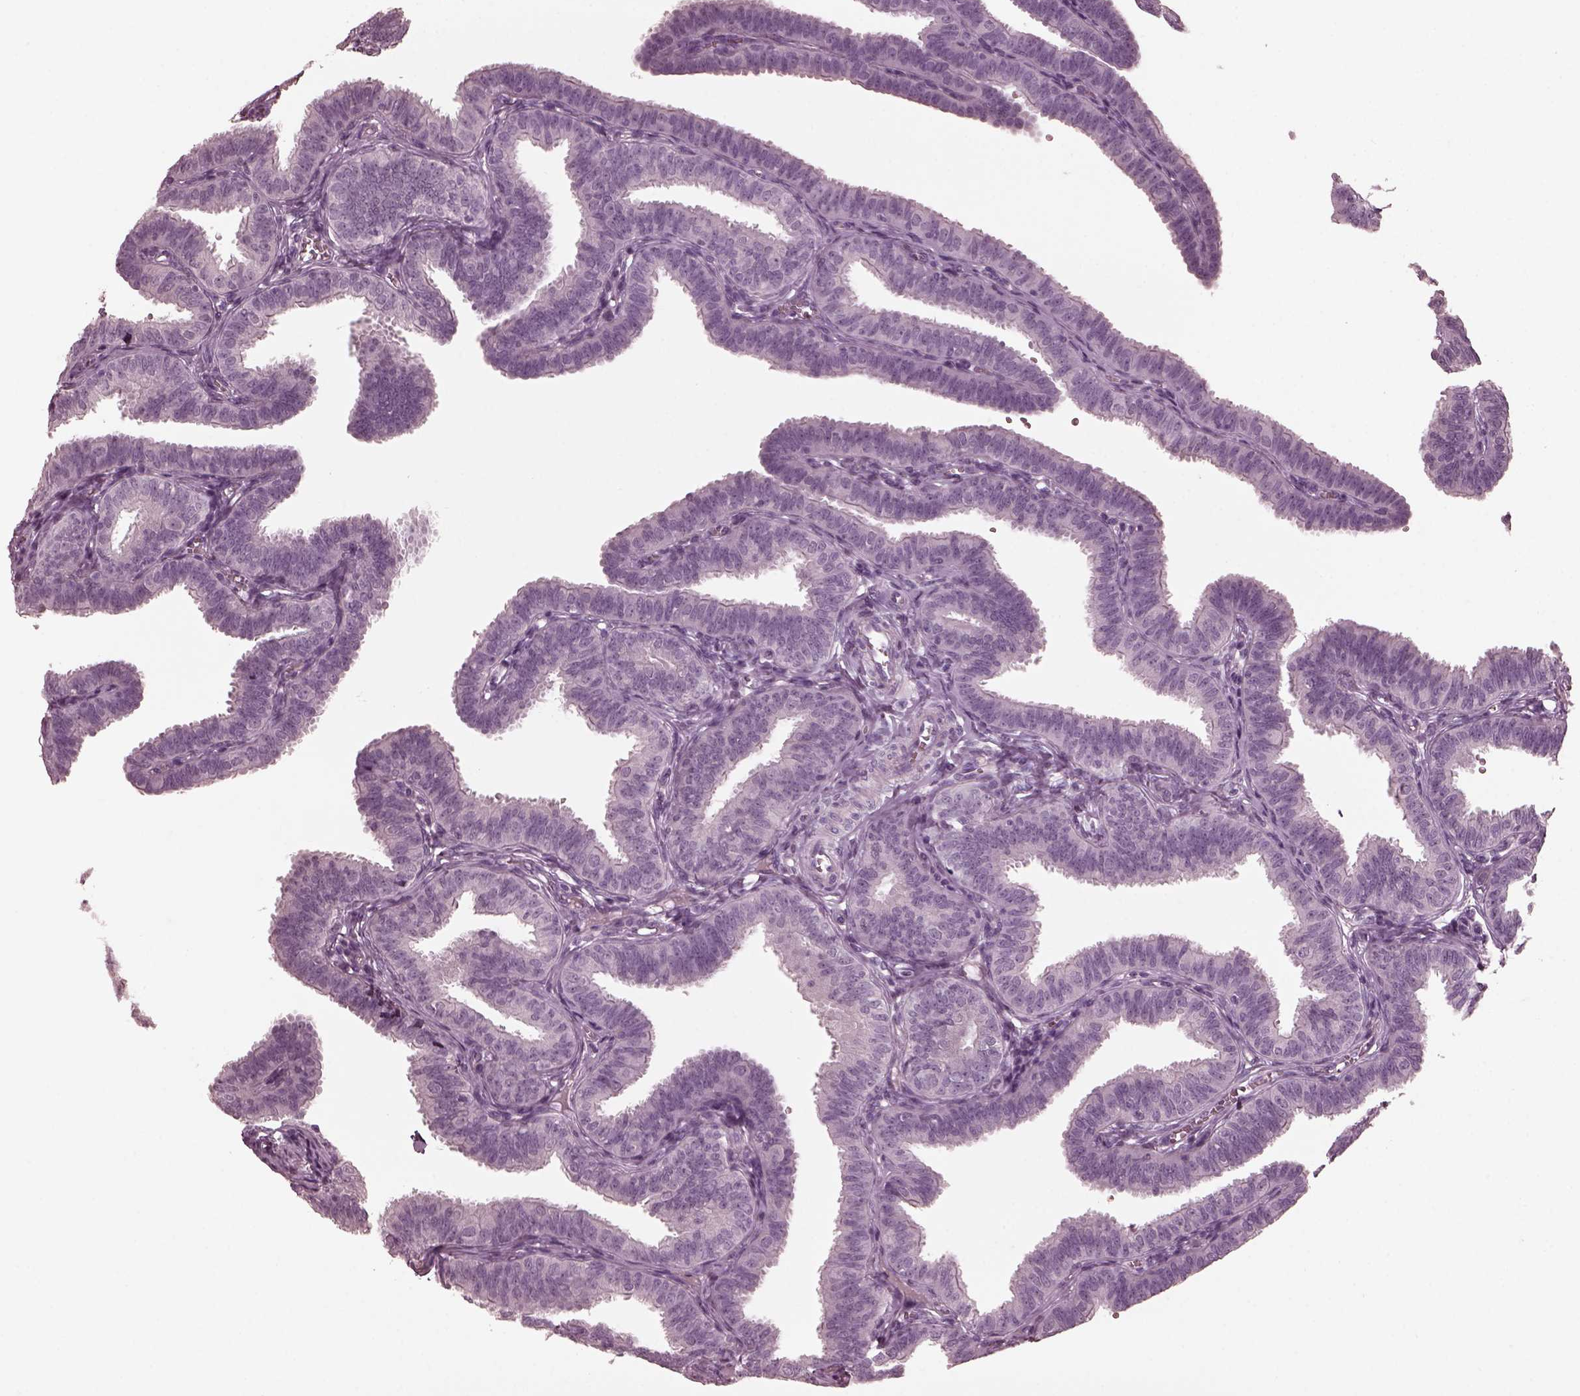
{"staining": {"intensity": "negative", "quantity": "none", "location": "none"}, "tissue": "fallopian tube", "cell_type": "Glandular cells", "image_type": "normal", "snomed": [{"axis": "morphology", "description": "Normal tissue, NOS"}, {"axis": "topography", "description": "Fallopian tube"}], "caption": "Immunohistochemistry (IHC) image of benign fallopian tube: fallopian tube stained with DAB (3,3'-diaminobenzidine) exhibits no significant protein positivity in glandular cells.", "gene": "CGA", "patient": {"sex": "female", "age": 25}}